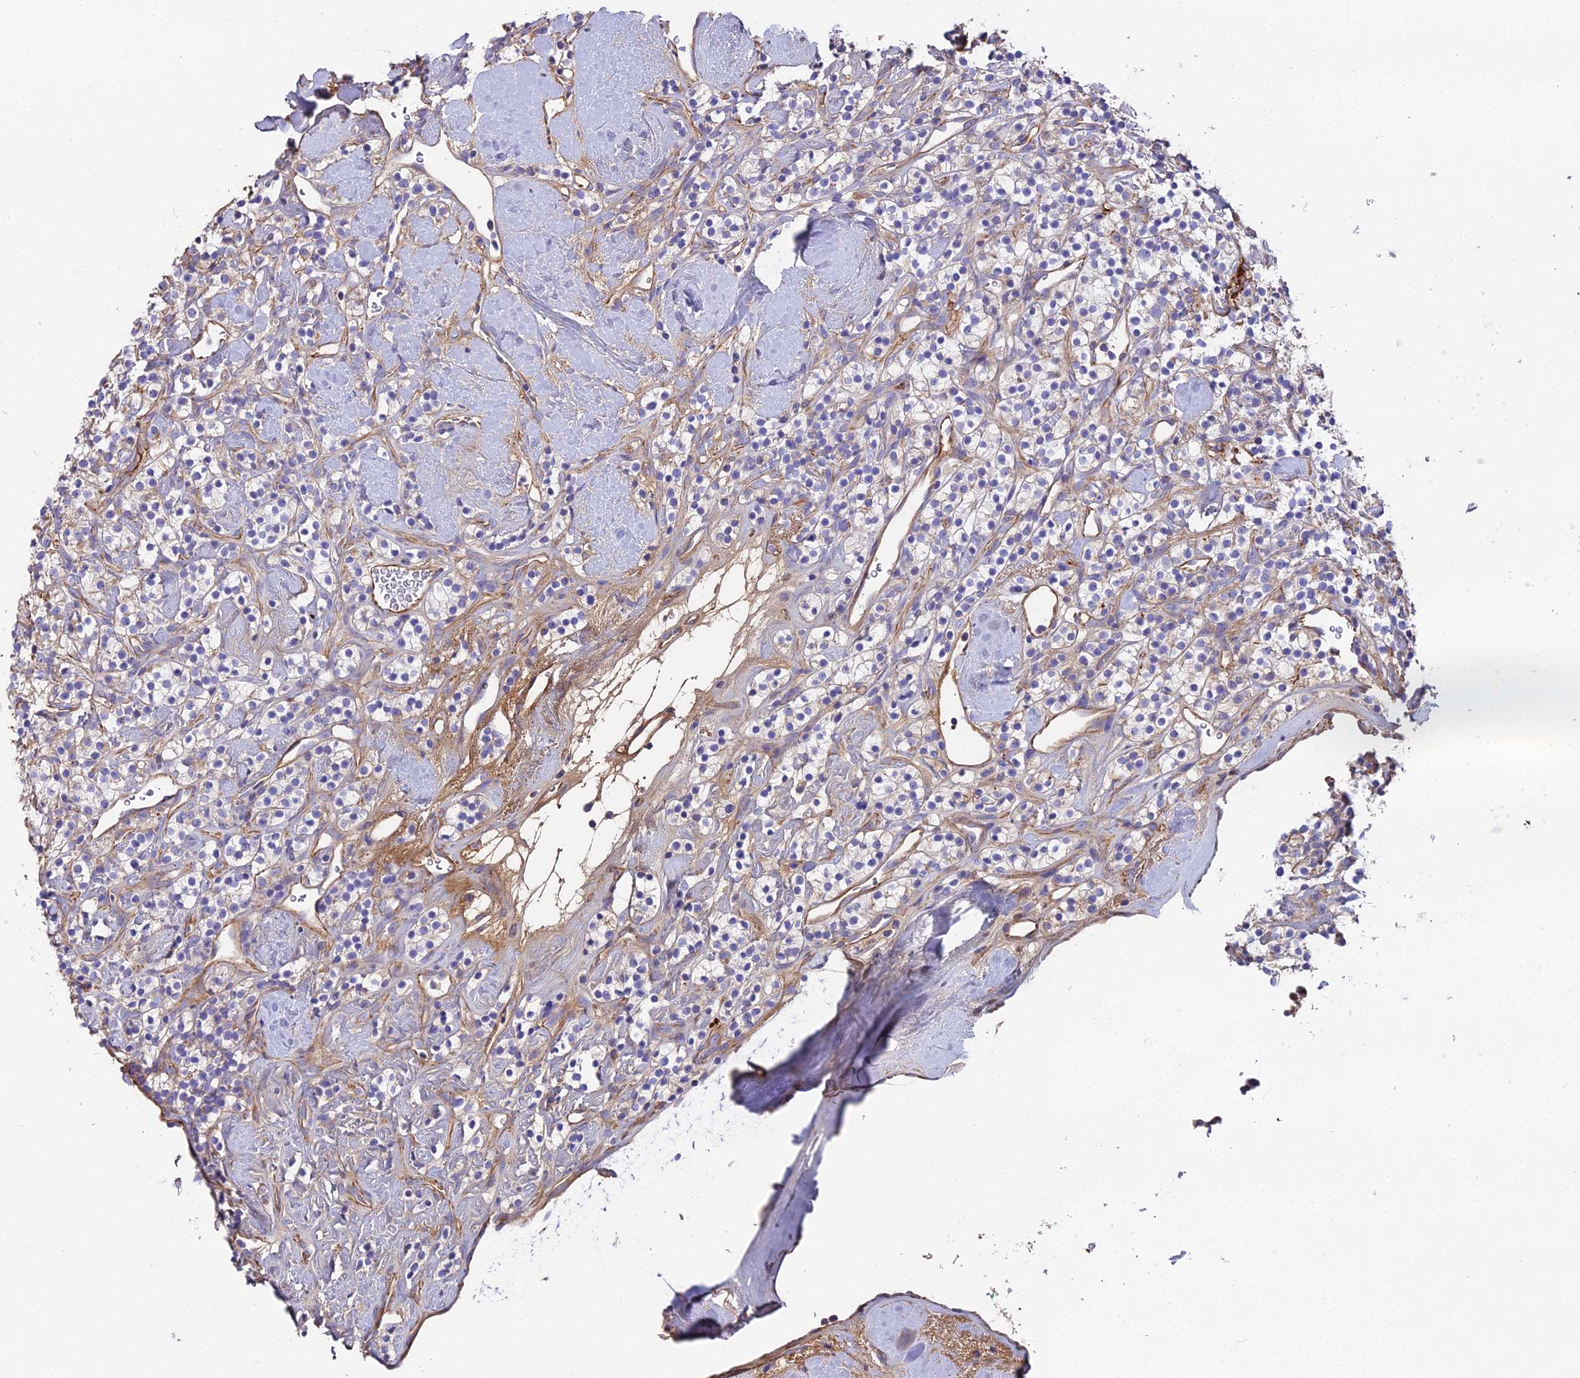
{"staining": {"intensity": "negative", "quantity": "none", "location": "none"}, "tissue": "renal cancer", "cell_type": "Tumor cells", "image_type": "cancer", "snomed": [{"axis": "morphology", "description": "Adenocarcinoma, NOS"}, {"axis": "topography", "description": "Kidney"}], "caption": "Renal cancer (adenocarcinoma) stained for a protein using IHC demonstrates no expression tumor cells.", "gene": "BEX4", "patient": {"sex": "male", "age": 77}}